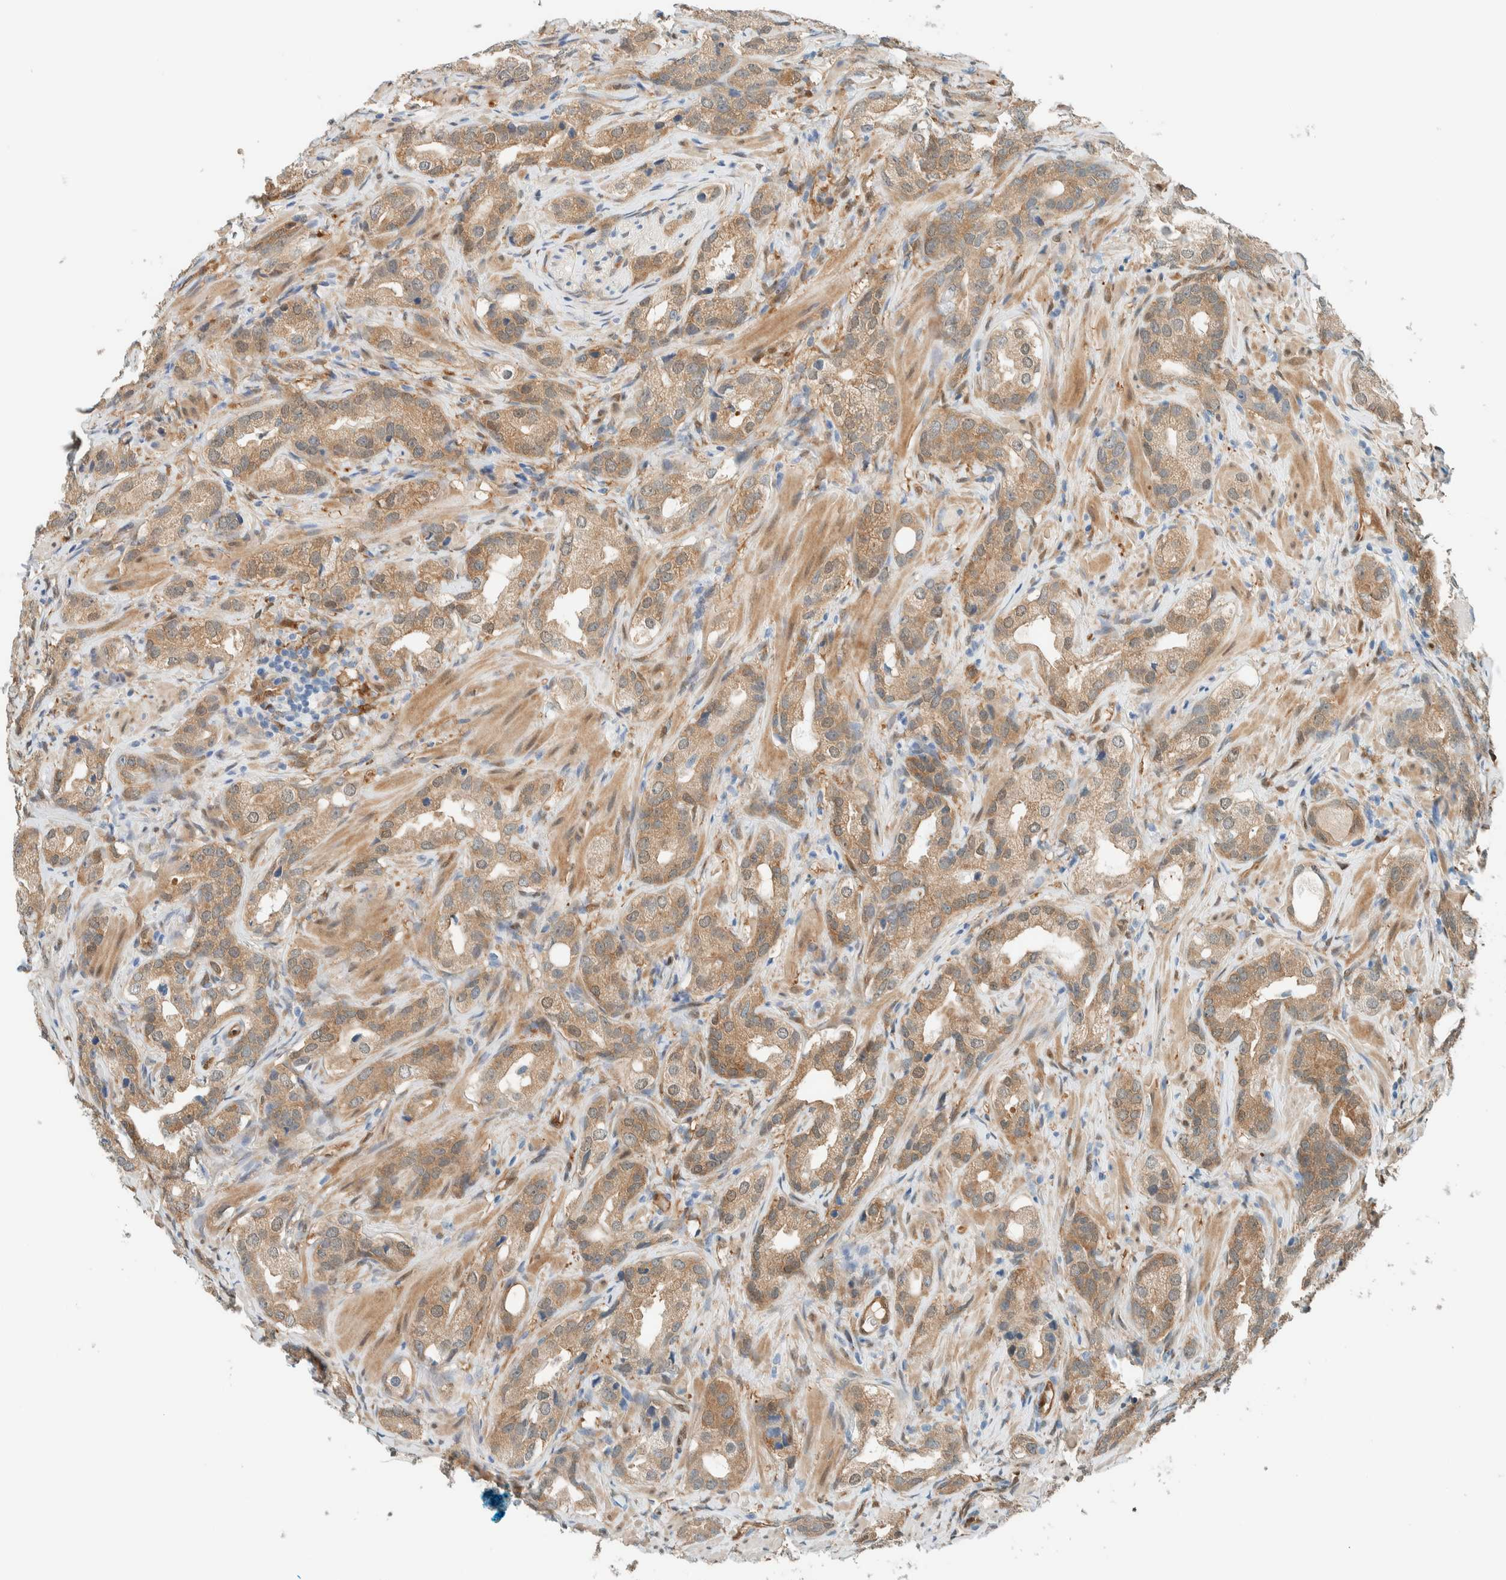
{"staining": {"intensity": "moderate", "quantity": ">75%", "location": "cytoplasmic/membranous"}, "tissue": "prostate cancer", "cell_type": "Tumor cells", "image_type": "cancer", "snomed": [{"axis": "morphology", "description": "Adenocarcinoma, High grade"}, {"axis": "topography", "description": "Prostate"}], "caption": "A micrograph showing moderate cytoplasmic/membranous positivity in about >75% of tumor cells in prostate cancer, as visualized by brown immunohistochemical staining.", "gene": "NXN", "patient": {"sex": "male", "age": 63}}